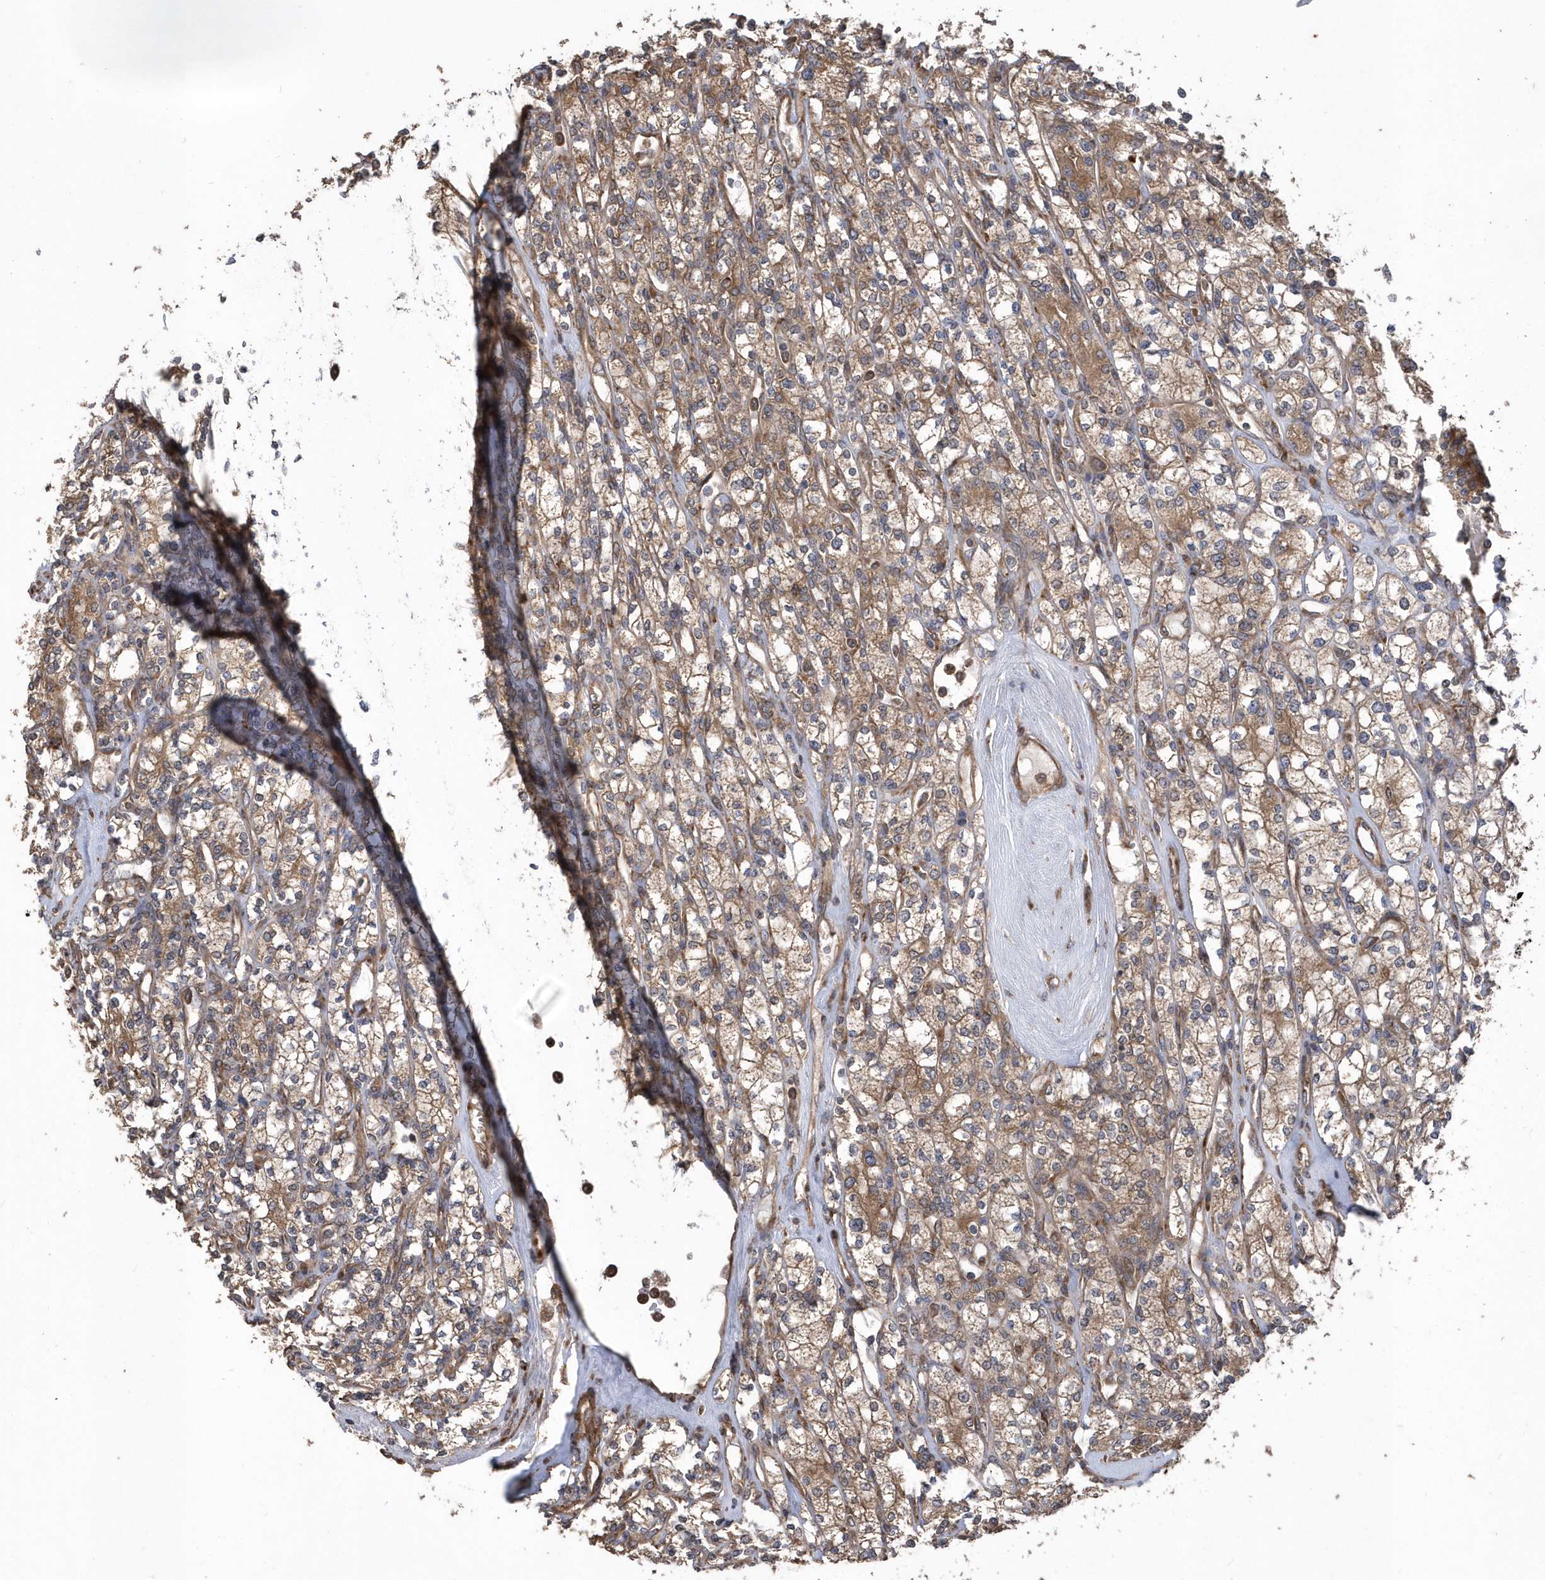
{"staining": {"intensity": "moderate", "quantity": ">75%", "location": "cytoplasmic/membranous"}, "tissue": "renal cancer", "cell_type": "Tumor cells", "image_type": "cancer", "snomed": [{"axis": "morphology", "description": "Adenocarcinoma, NOS"}, {"axis": "topography", "description": "Kidney"}], "caption": "Immunohistochemical staining of human renal adenocarcinoma exhibits medium levels of moderate cytoplasmic/membranous expression in approximately >75% of tumor cells.", "gene": "WASHC5", "patient": {"sex": "male", "age": 77}}